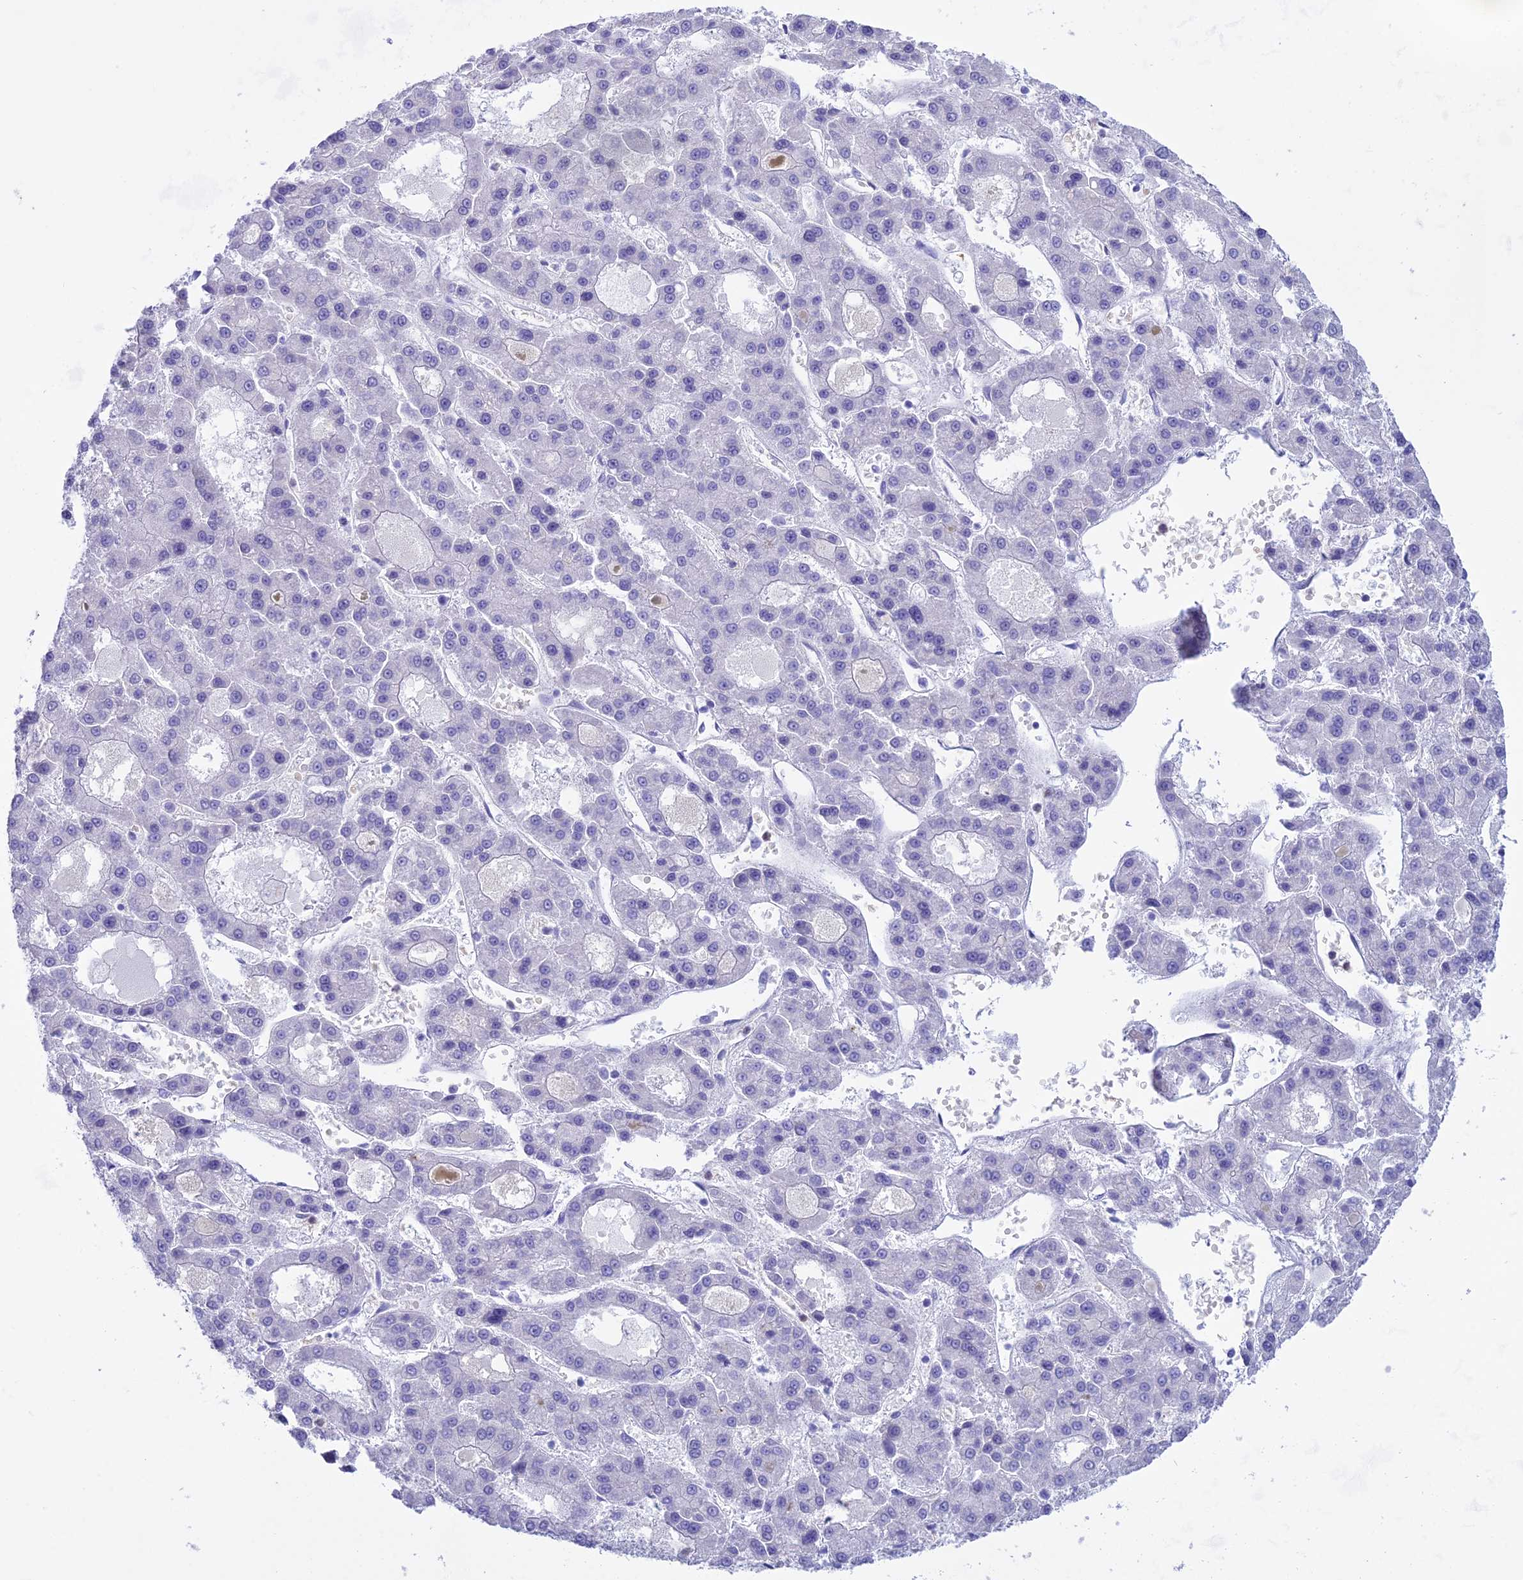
{"staining": {"intensity": "negative", "quantity": "none", "location": "none"}, "tissue": "liver cancer", "cell_type": "Tumor cells", "image_type": "cancer", "snomed": [{"axis": "morphology", "description": "Carcinoma, Hepatocellular, NOS"}, {"axis": "topography", "description": "Liver"}], "caption": "The photomicrograph reveals no staining of tumor cells in liver cancer (hepatocellular carcinoma). (Stains: DAB IHC with hematoxylin counter stain, Microscopy: brightfield microscopy at high magnification).", "gene": "OR1Q1", "patient": {"sex": "male", "age": 70}}